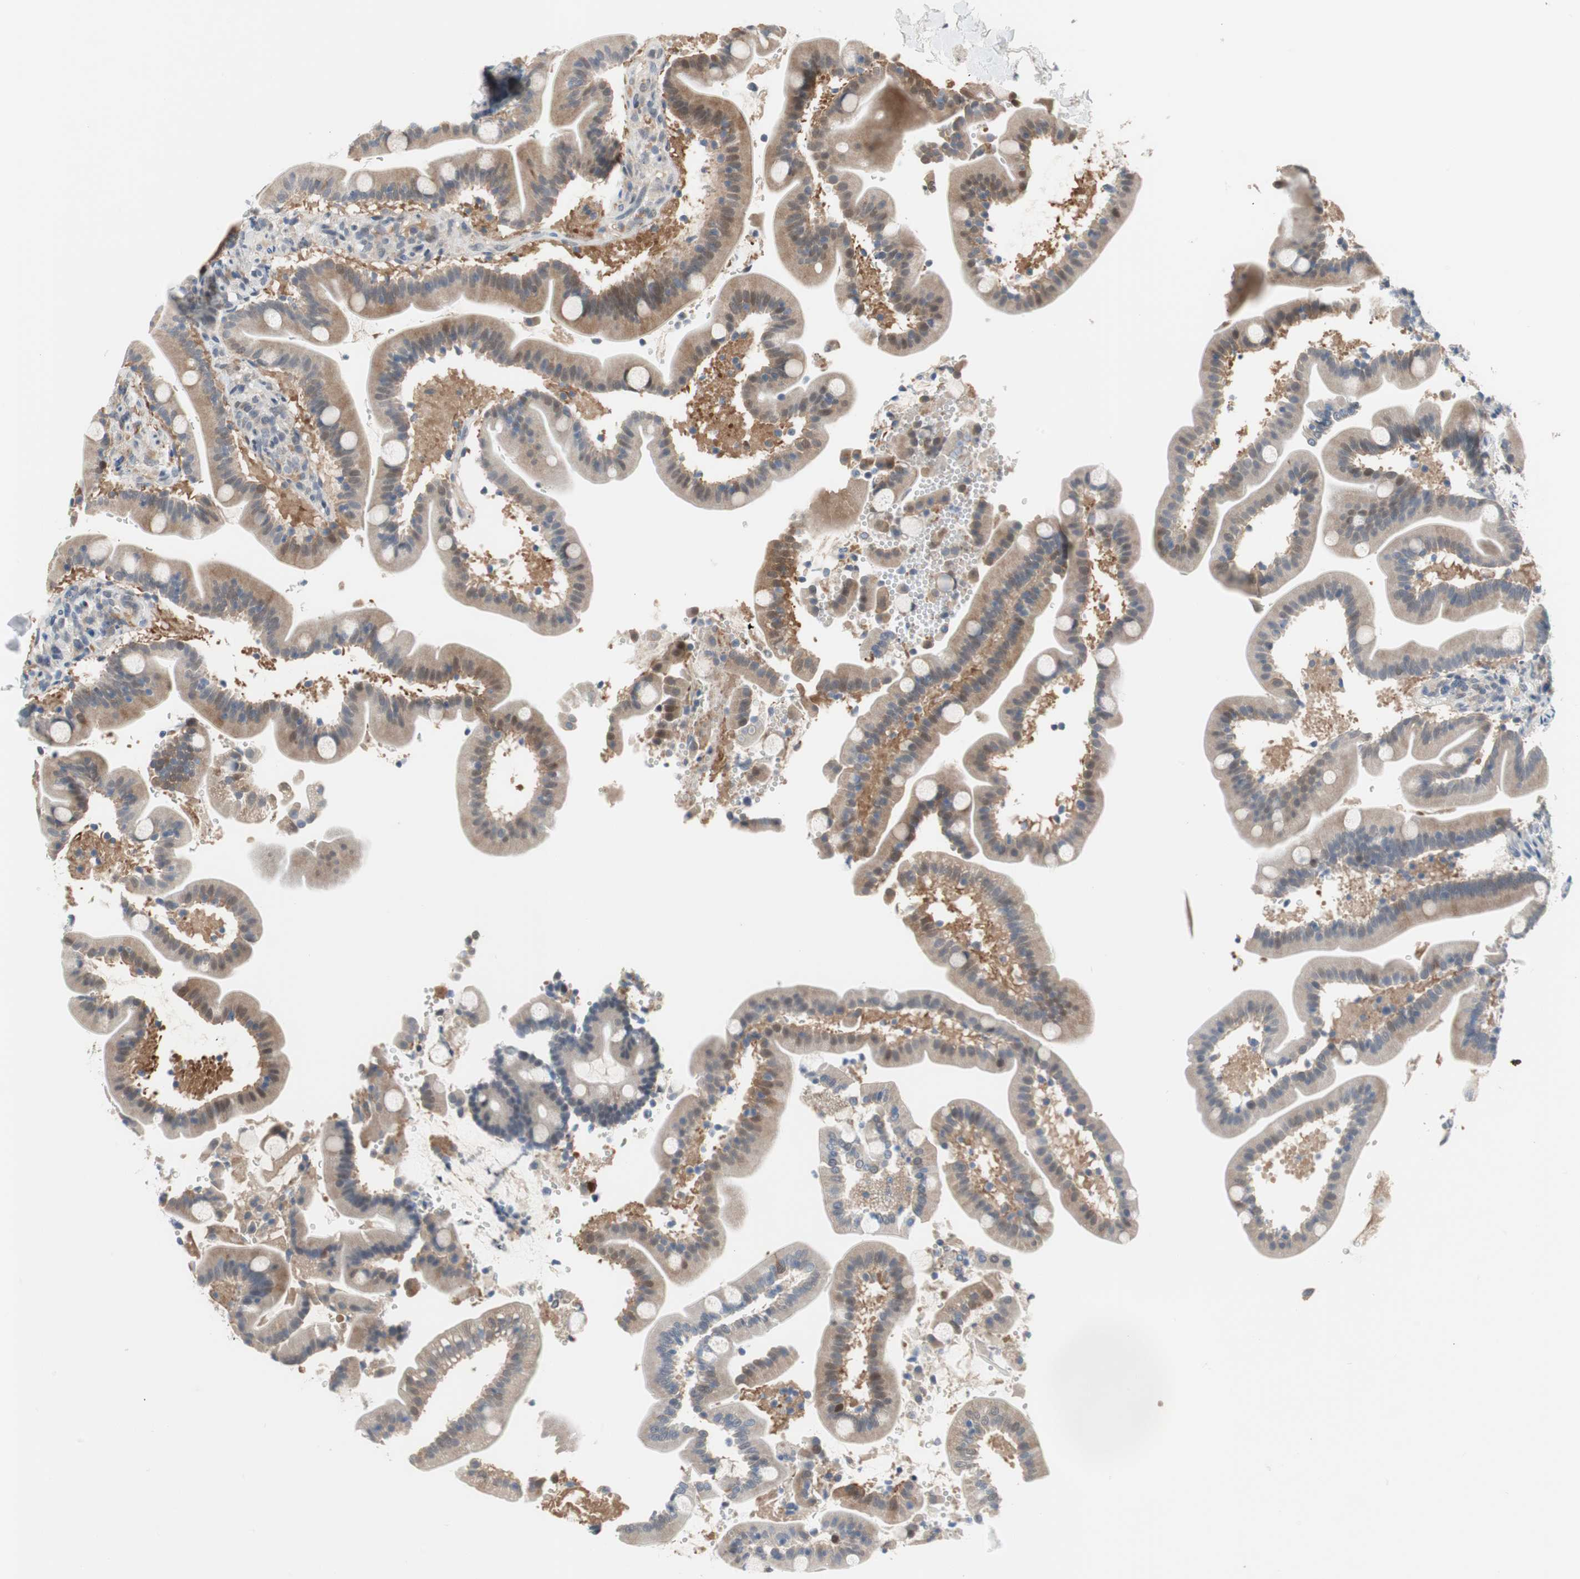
{"staining": {"intensity": "weak", "quantity": "25%-75%", "location": "cytoplasmic/membranous"}, "tissue": "duodenum", "cell_type": "Glandular cells", "image_type": "normal", "snomed": [{"axis": "morphology", "description": "Normal tissue, NOS"}, {"axis": "topography", "description": "Duodenum"}], "caption": "Immunohistochemical staining of benign duodenum demonstrates low levels of weak cytoplasmic/membranous expression in about 25%-75% of glandular cells.", "gene": "GRHL1", "patient": {"sex": "male", "age": 54}}